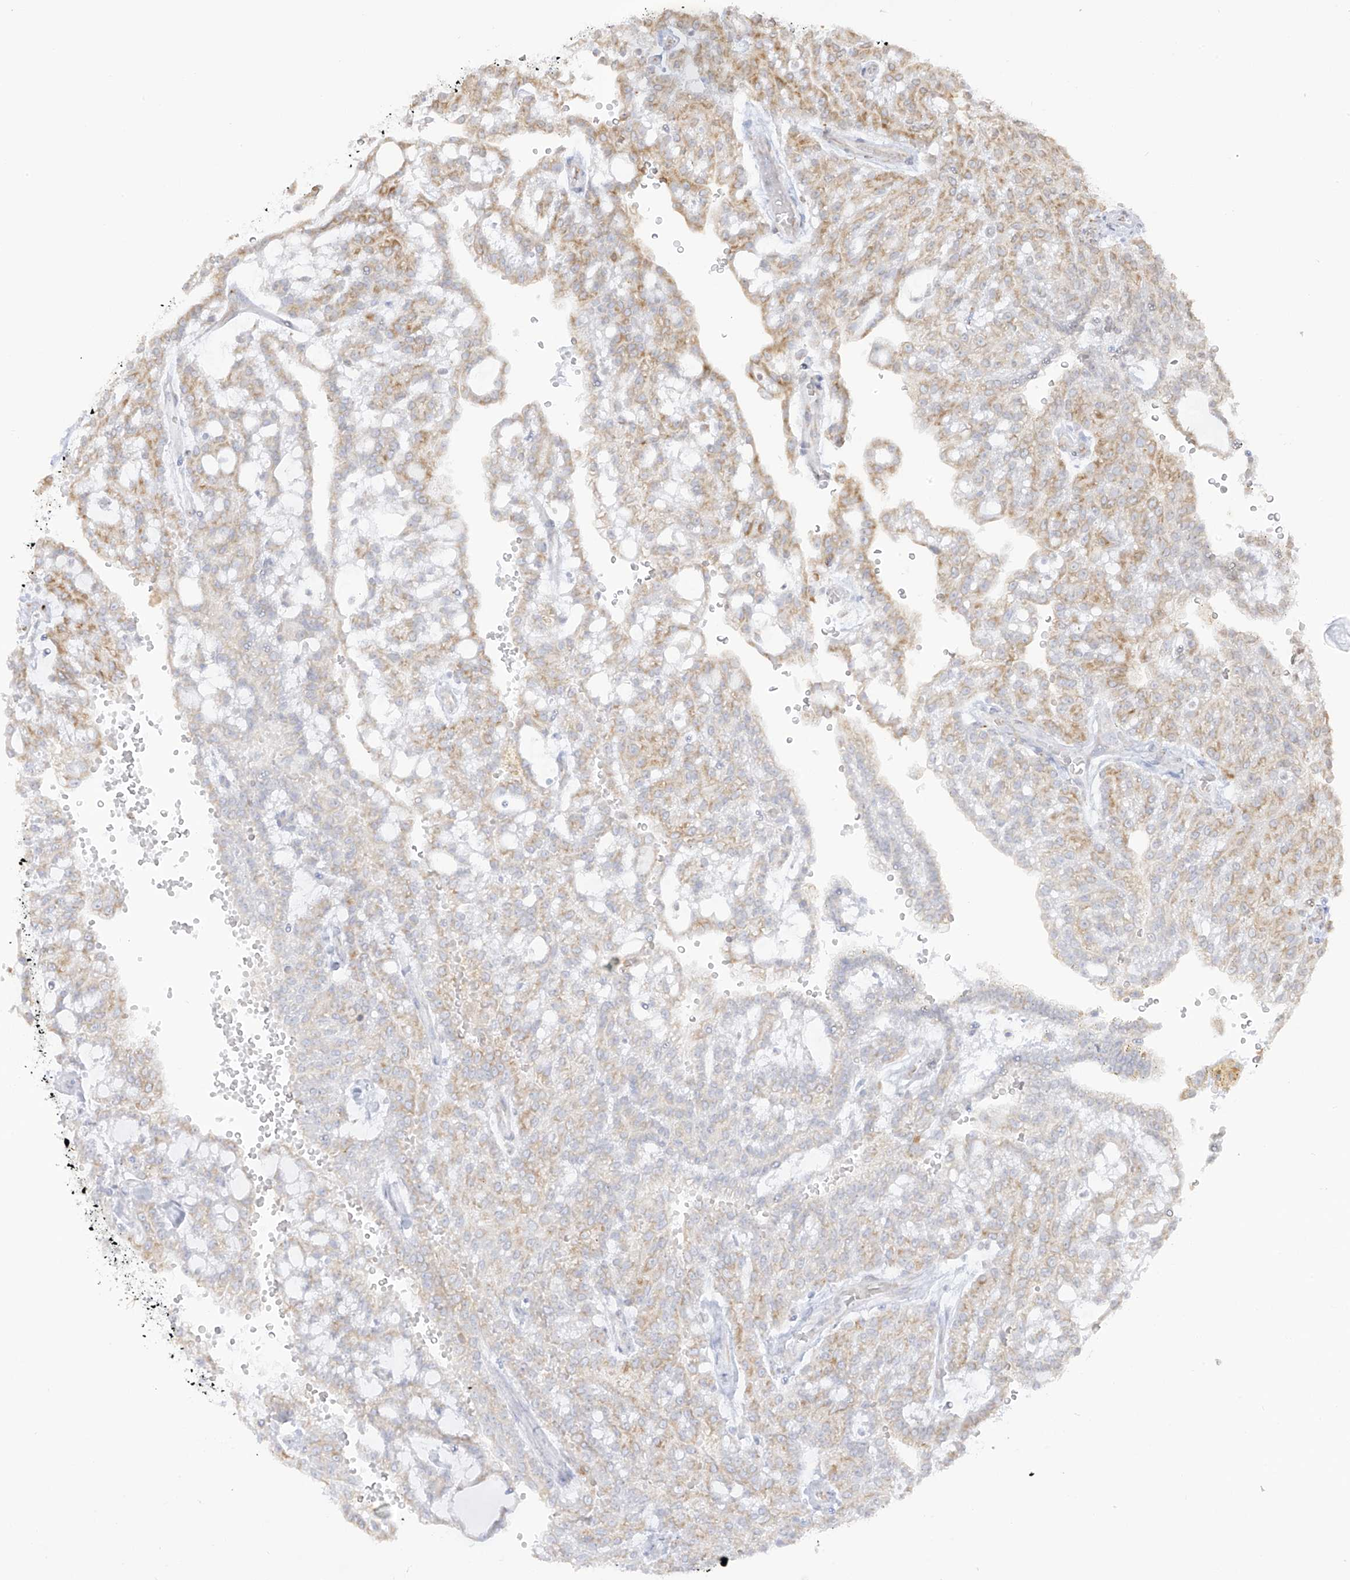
{"staining": {"intensity": "weak", "quantity": "25%-75%", "location": "cytoplasmic/membranous"}, "tissue": "renal cancer", "cell_type": "Tumor cells", "image_type": "cancer", "snomed": [{"axis": "morphology", "description": "Adenocarcinoma, NOS"}, {"axis": "topography", "description": "Kidney"}], "caption": "This is an image of immunohistochemistry staining of renal cancer (adenocarcinoma), which shows weak positivity in the cytoplasmic/membranous of tumor cells.", "gene": "LRRC59", "patient": {"sex": "male", "age": 63}}